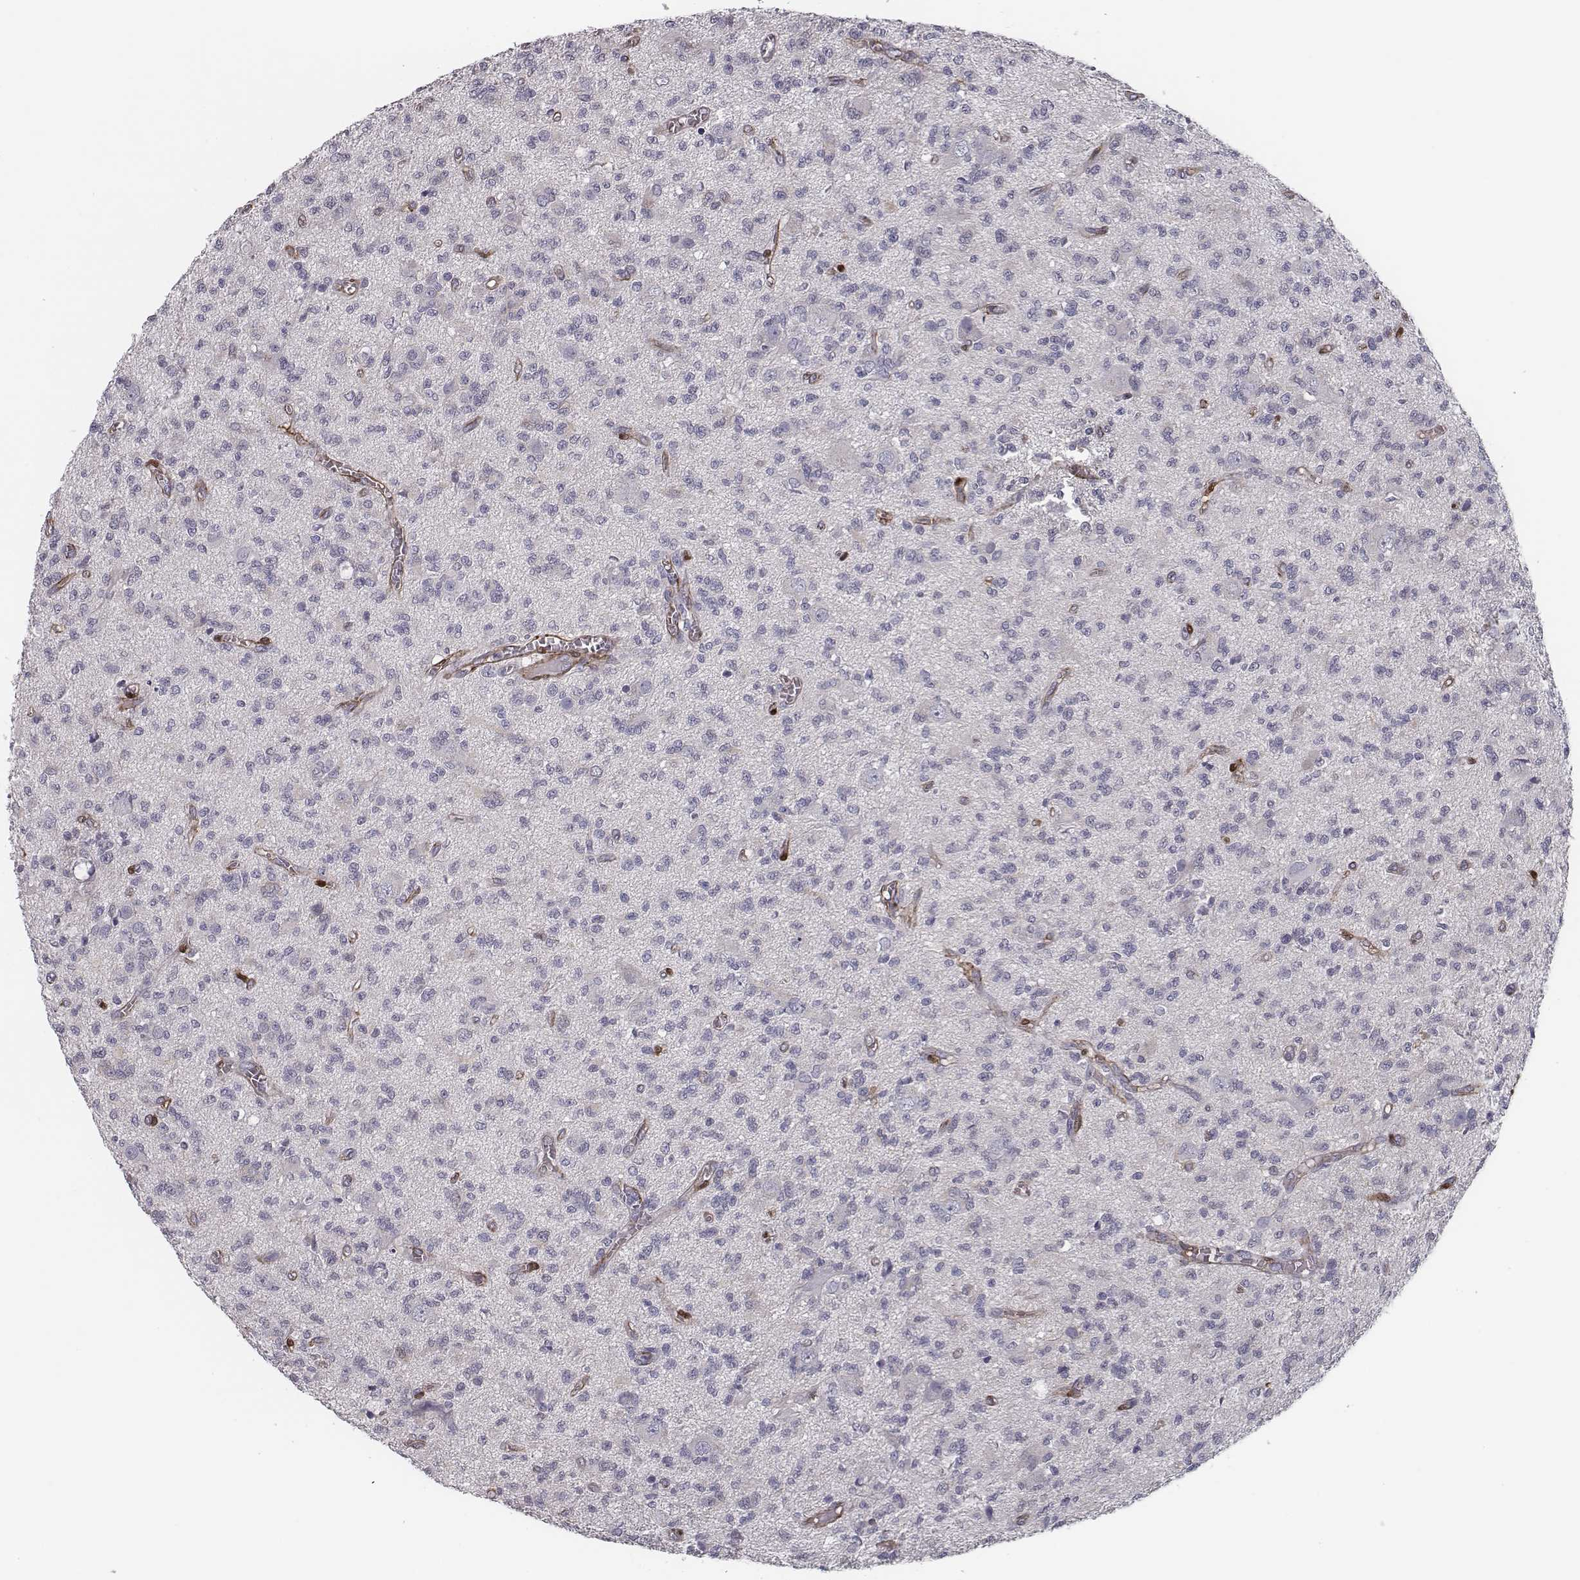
{"staining": {"intensity": "negative", "quantity": "none", "location": "none"}, "tissue": "glioma", "cell_type": "Tumor cells", "image_type": "cancer", "snomed": [{"axis": "morphology", "description": "Glioma, malignant, Low grade"}, {"axis": "topography", "description": "Brain"}], "caption": "Immunohistochemistry of human malignant low-grade glioma shows no positivity in tumor cells.", "gene": "ISYNA1", "patient": {"sex": "male", "age": 64}}